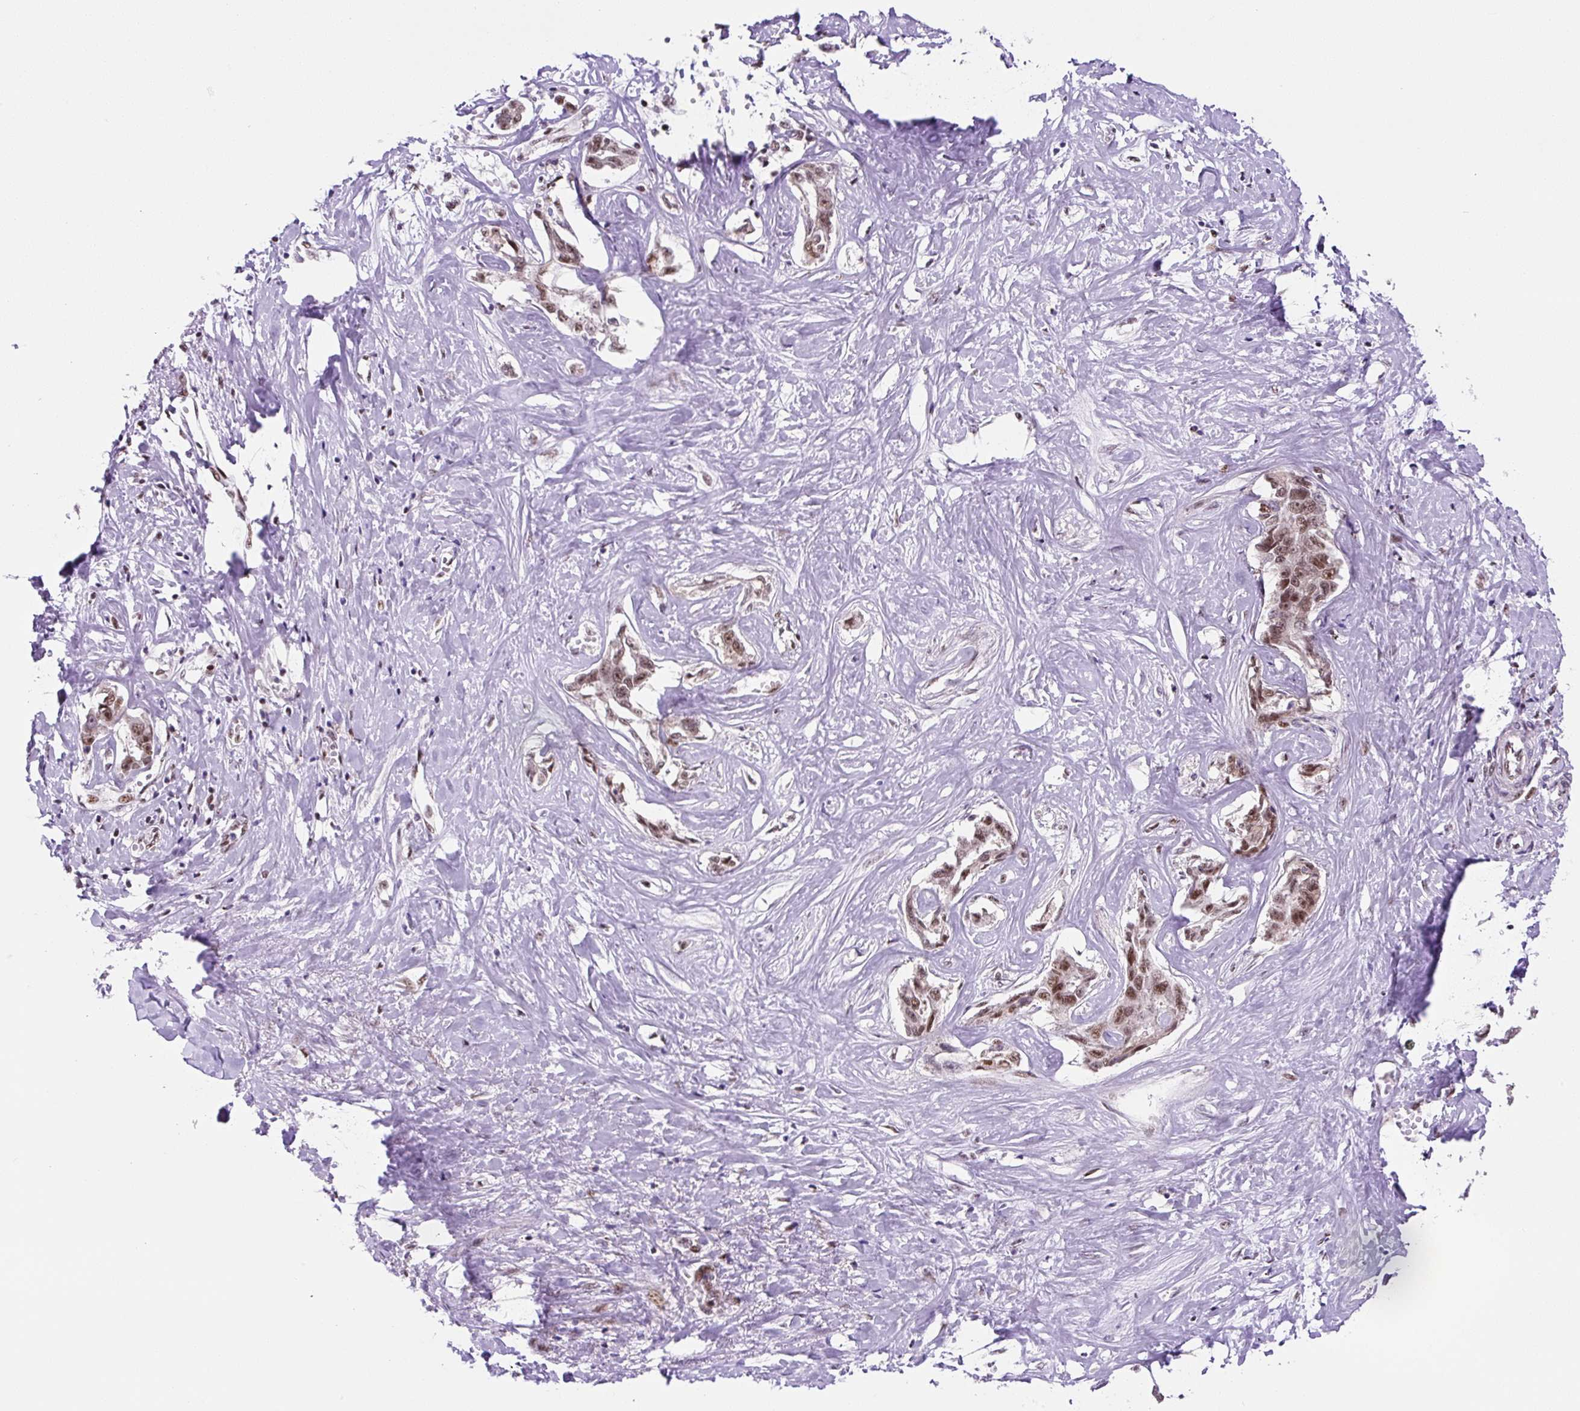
{"staining": {"intensity": "moderate", "quantity": ">75%", "location": "nuclear"}, "tissue": "liver cancer", "cell_type": "Tumor cells", "image_type": "cancer", "snomed": [{"axis": "morphology", "description": "Cholangiocarcinoma"}, {"axis": "topography", "description": "Liver"}], "caption": "The histopathology image exhibits staining of liver cancer (cholangiocarcinoma), revealing moderate nuclear protein staining (brown color) within tumor cells. (Brightfield microscopy of DAB IHC at high magnification).", "gene": "TAF1A", "patient": {"sex": "male", "age": 59}}